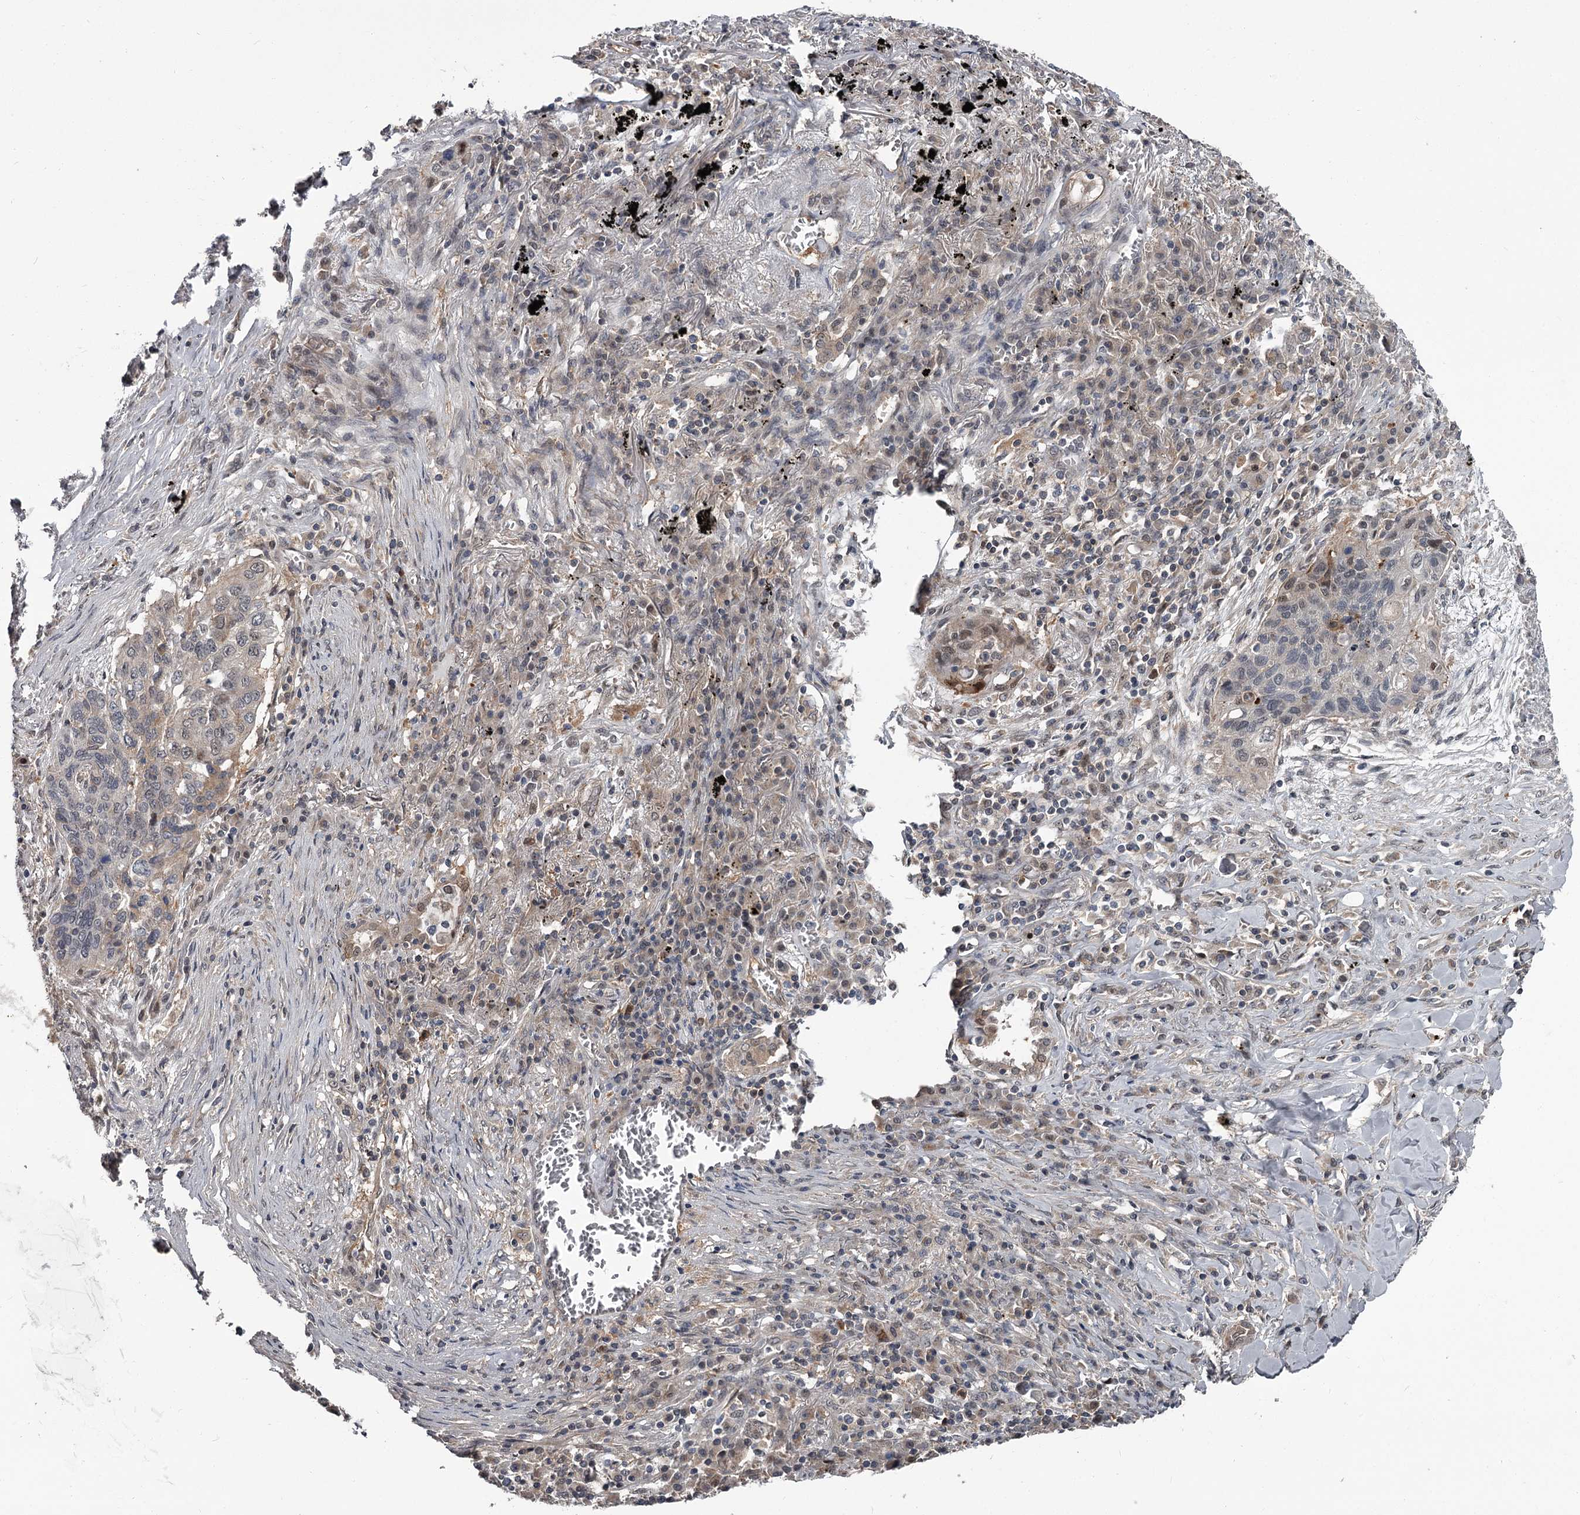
{"staining": {"intensity": "negative", "quantity": "none", "location": "none"}, "tissue": "lung cancer", "cell_type": "Tumor cells", "image_type": "cancer", "snomed": [{"axis": "morphology", "description": "Squamous cell carcinoma, NOS"}, {"axis": "topography", "description": "Lung"}], "caption": "IHC image of neoplastic tissue: human lung squamous cell carcinoma stained with DAB (3,3'-diaminobenzidine) exhibits no significant protein expression in tumor cells.", "gene": "DAO", "patient": {"sex": "female", "age": 63}}